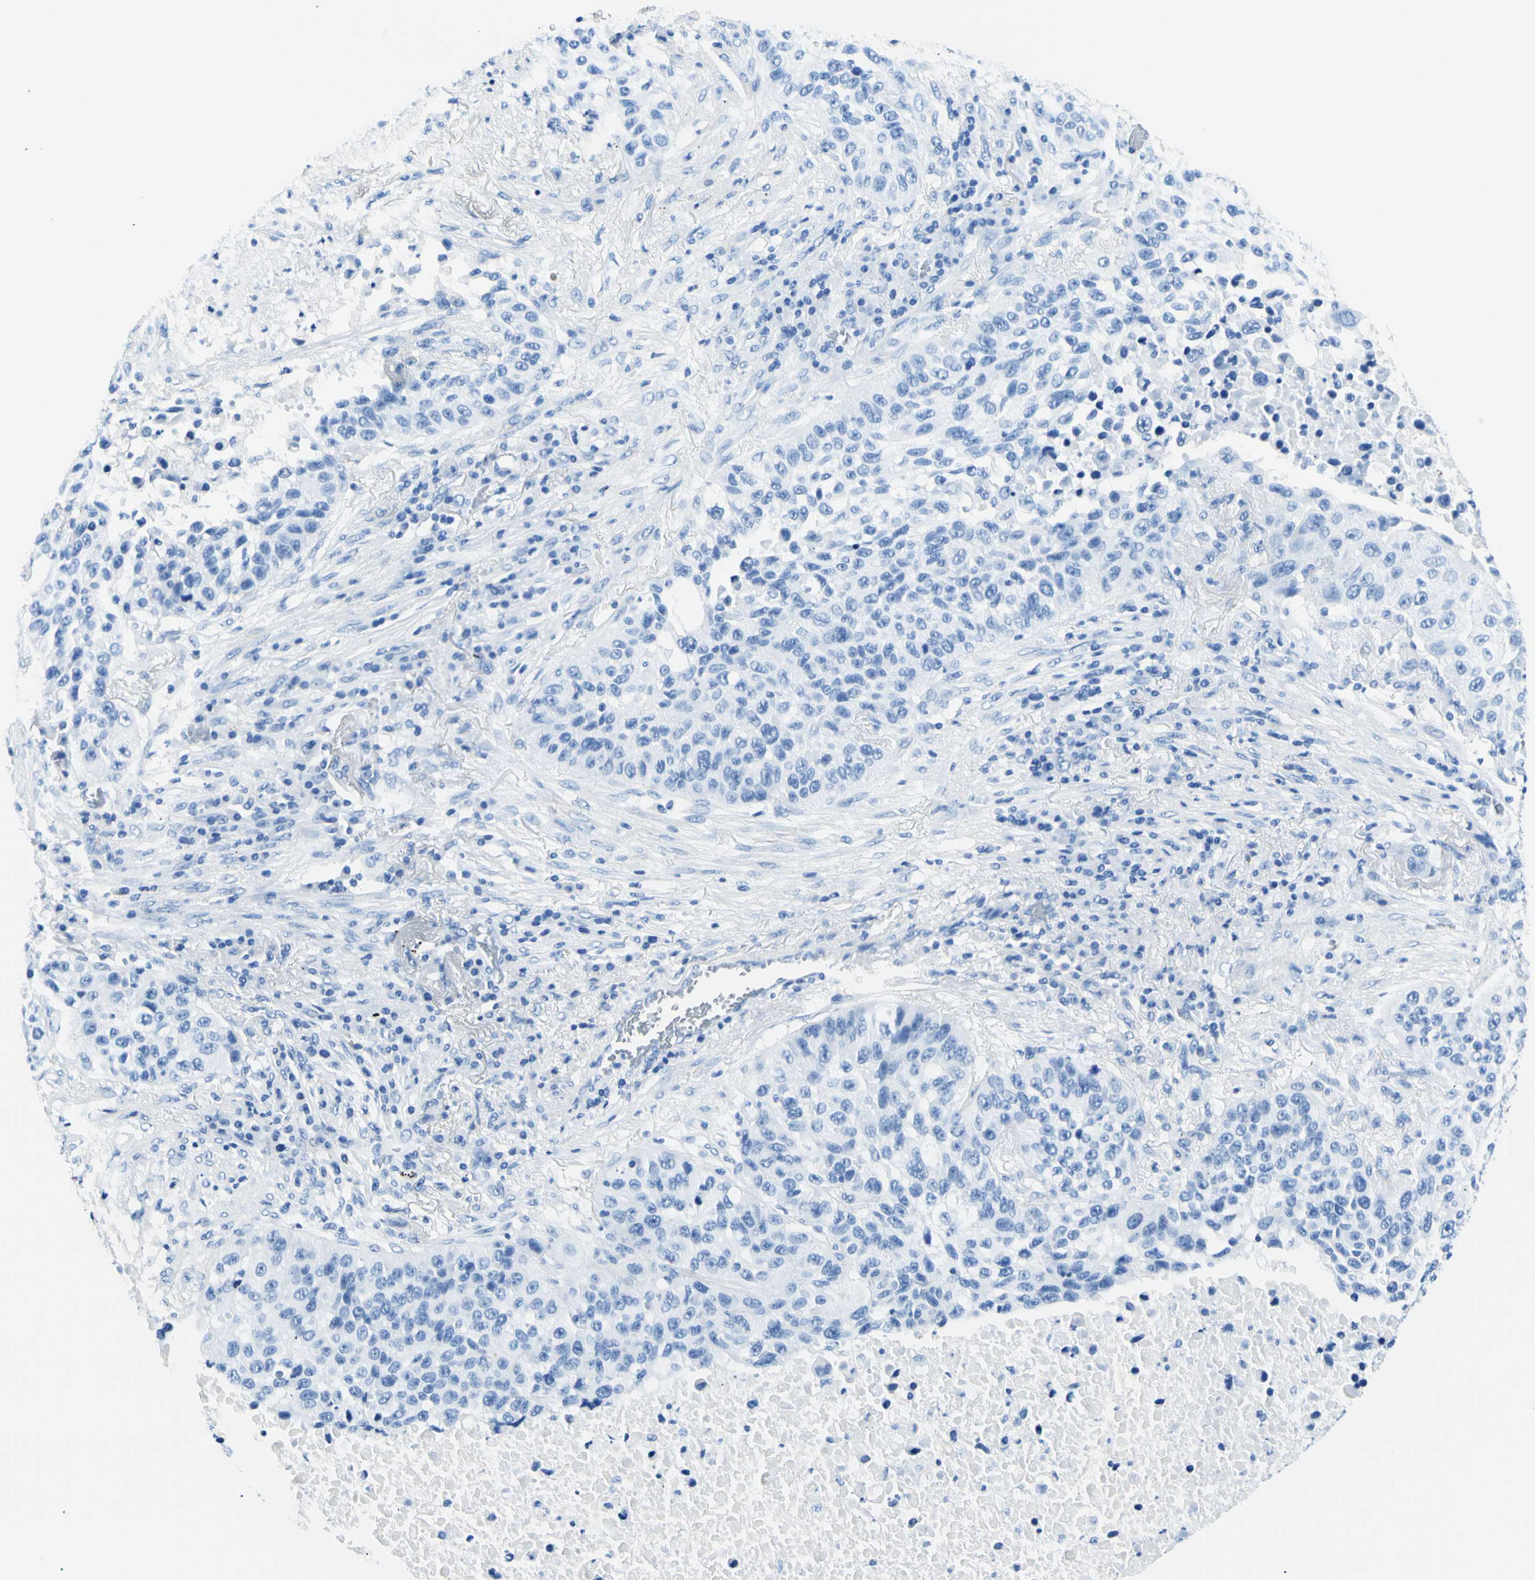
{"staining": {"intensity": "negative", "quantity": "none", "location": "none"}, "tissue": "lung cancer", "cell_type": "Tumor cells", "image_type": "cancer", "snomed": [{"axis": "morphology", "description": "Squamous cell carcinoma, NOS"}, {"axis": "topography", "description": "Lung"}], "caption": "Immunohistochemical staining of lung cancer (squamous cell carcinoma) displays no significant expression in tumor cells. (Immunohistochemistry, brightfield microscopy, high magnification).", "gene": "MYH2", "patient": {"sex": "male", "age": 57}}